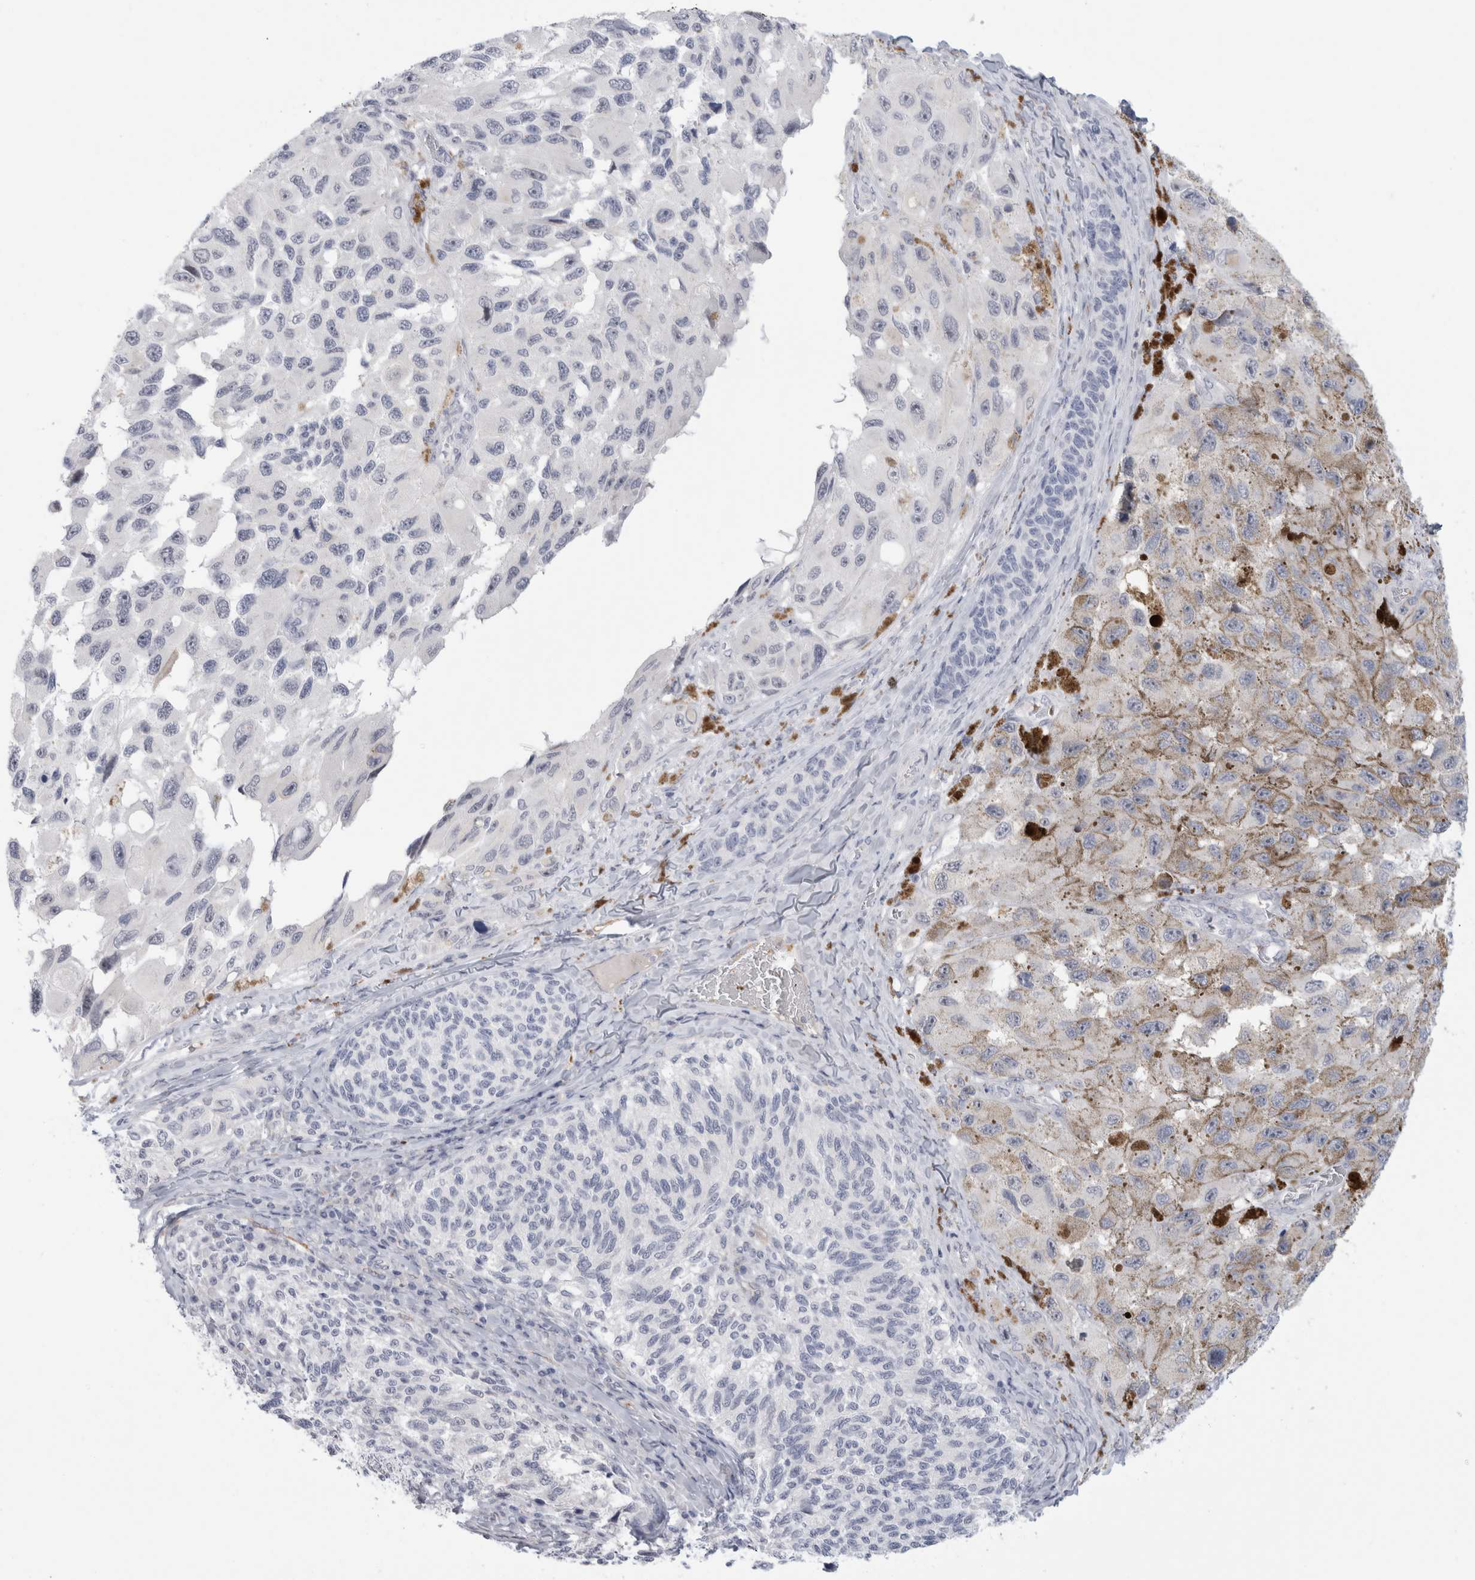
{"staining": {"intensity": "negative", "quantity": "none", "location": "none"}, "tissue": "melanoma", "cell_type": "Tumor cells", "image_type": "cancer", "snomed": [{"axis": "morphology", "description": "Malignant melanoma, NOS"}, {"axis": "topography", "description": "Skin"}], "caption": "Immunohistochemistry (IHC) photomicrograph of neoplastic tissue: malignant melanoma stained with DAB (3,3'-diaminobenzidine) exhibits no significant protein staining in tumor cells. (Brightfield microscopy of DAB (3,3'-diaminobenzidine) immunohistochemistry (IHC) at high magnification).", "gene": "ANKMY1", "patient": {"sex": "female", "age": 73}}